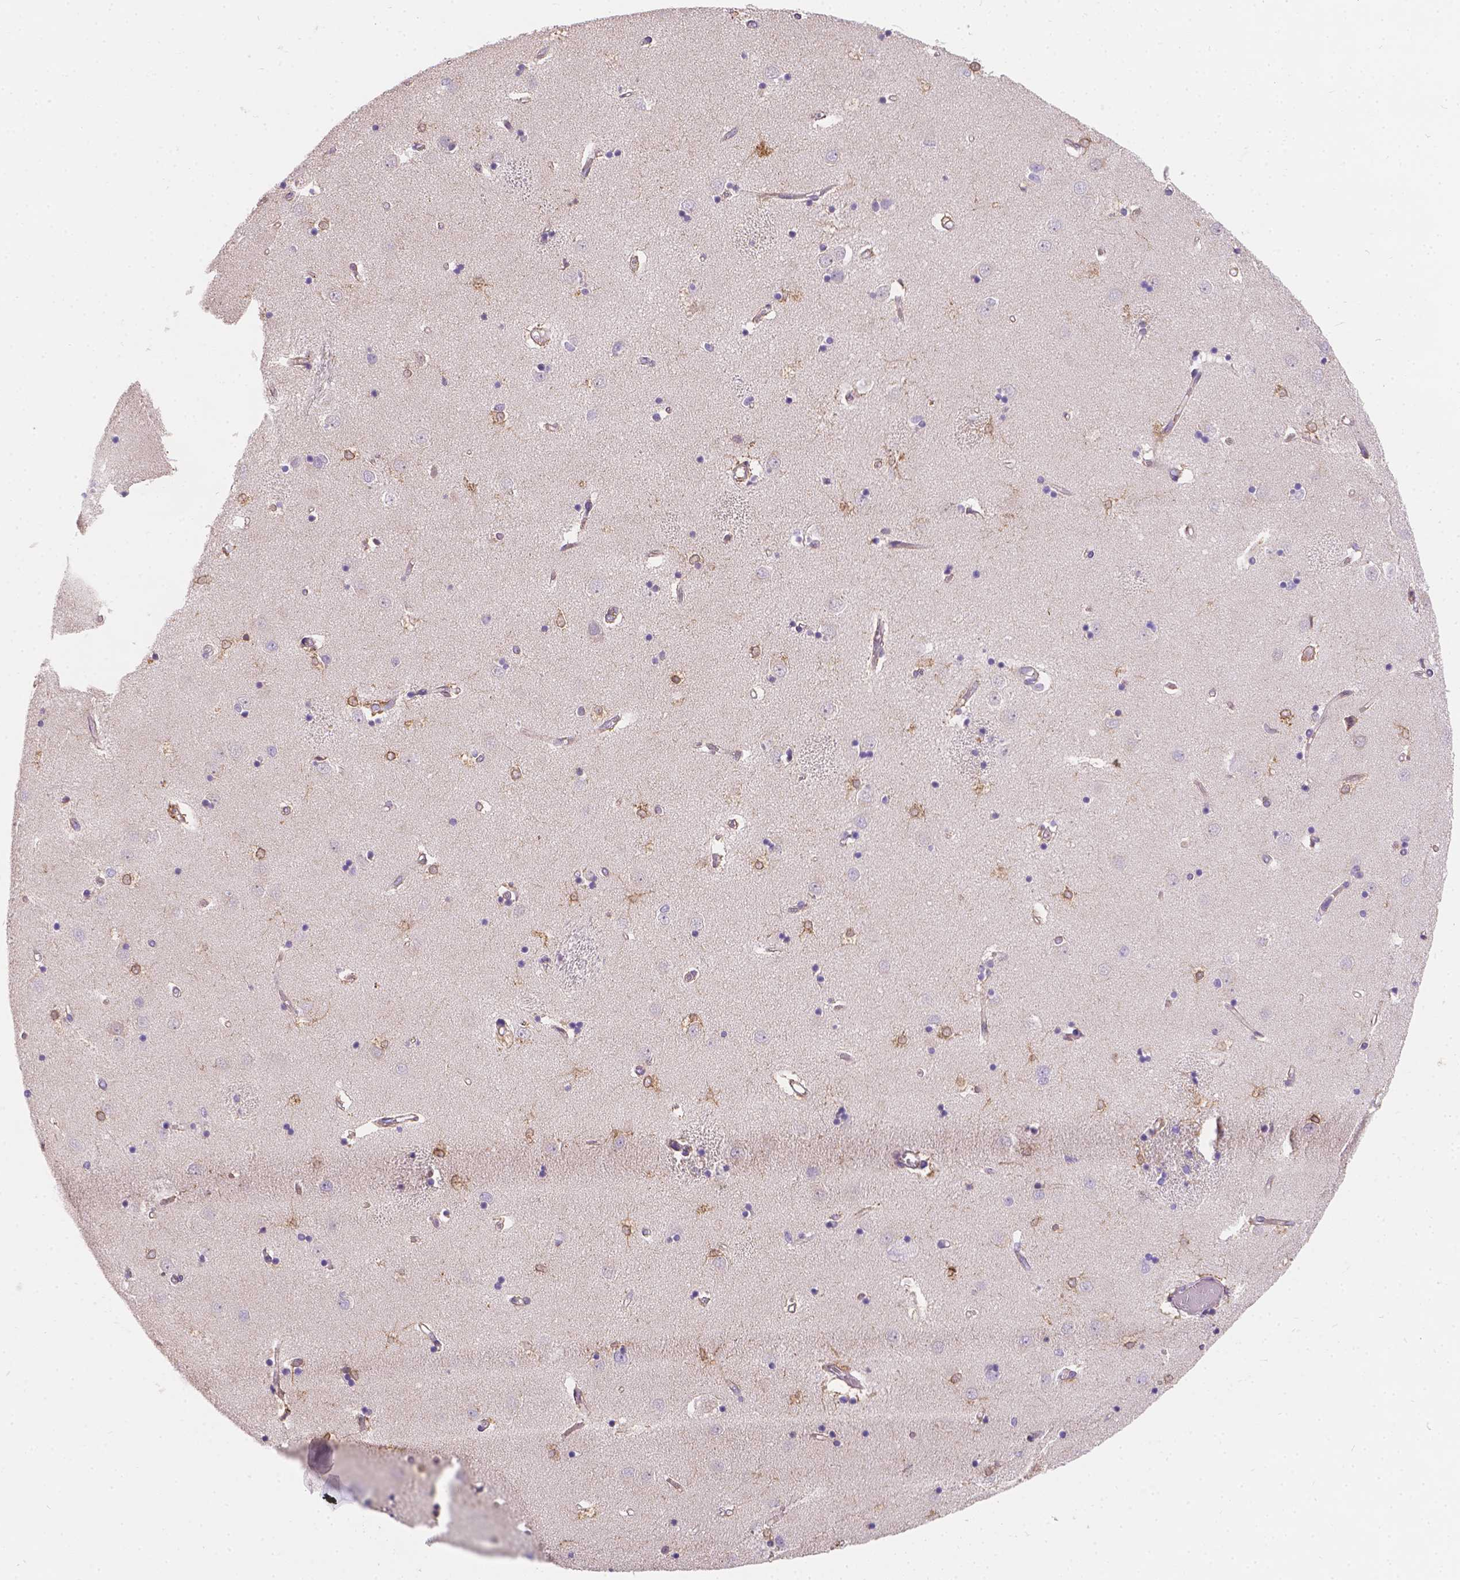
{"staining": {"intensity": "strong", "quantity": "25%-75%", "location": "cytoplasmic/membranous"}, "tissue": "caudate", "cell_type": "Glial cells", "image_type": "normal", "snomed": [{"axis": "morphology", "description": "Normal tissue, NOS"}, {"axis": "topography", "description": "Lateral ventricle wall"}], "caption": "Immunohistochemistry (IHC) (DAB (3,3'-diaminobenzidine)) staining of unremarkable caudate displays strong cytoplasmic/membranous protein staining in approximately 25%-75% of glial cells.", "gene": "CDK10", "patient": {"sex": "male", "age": 54}}